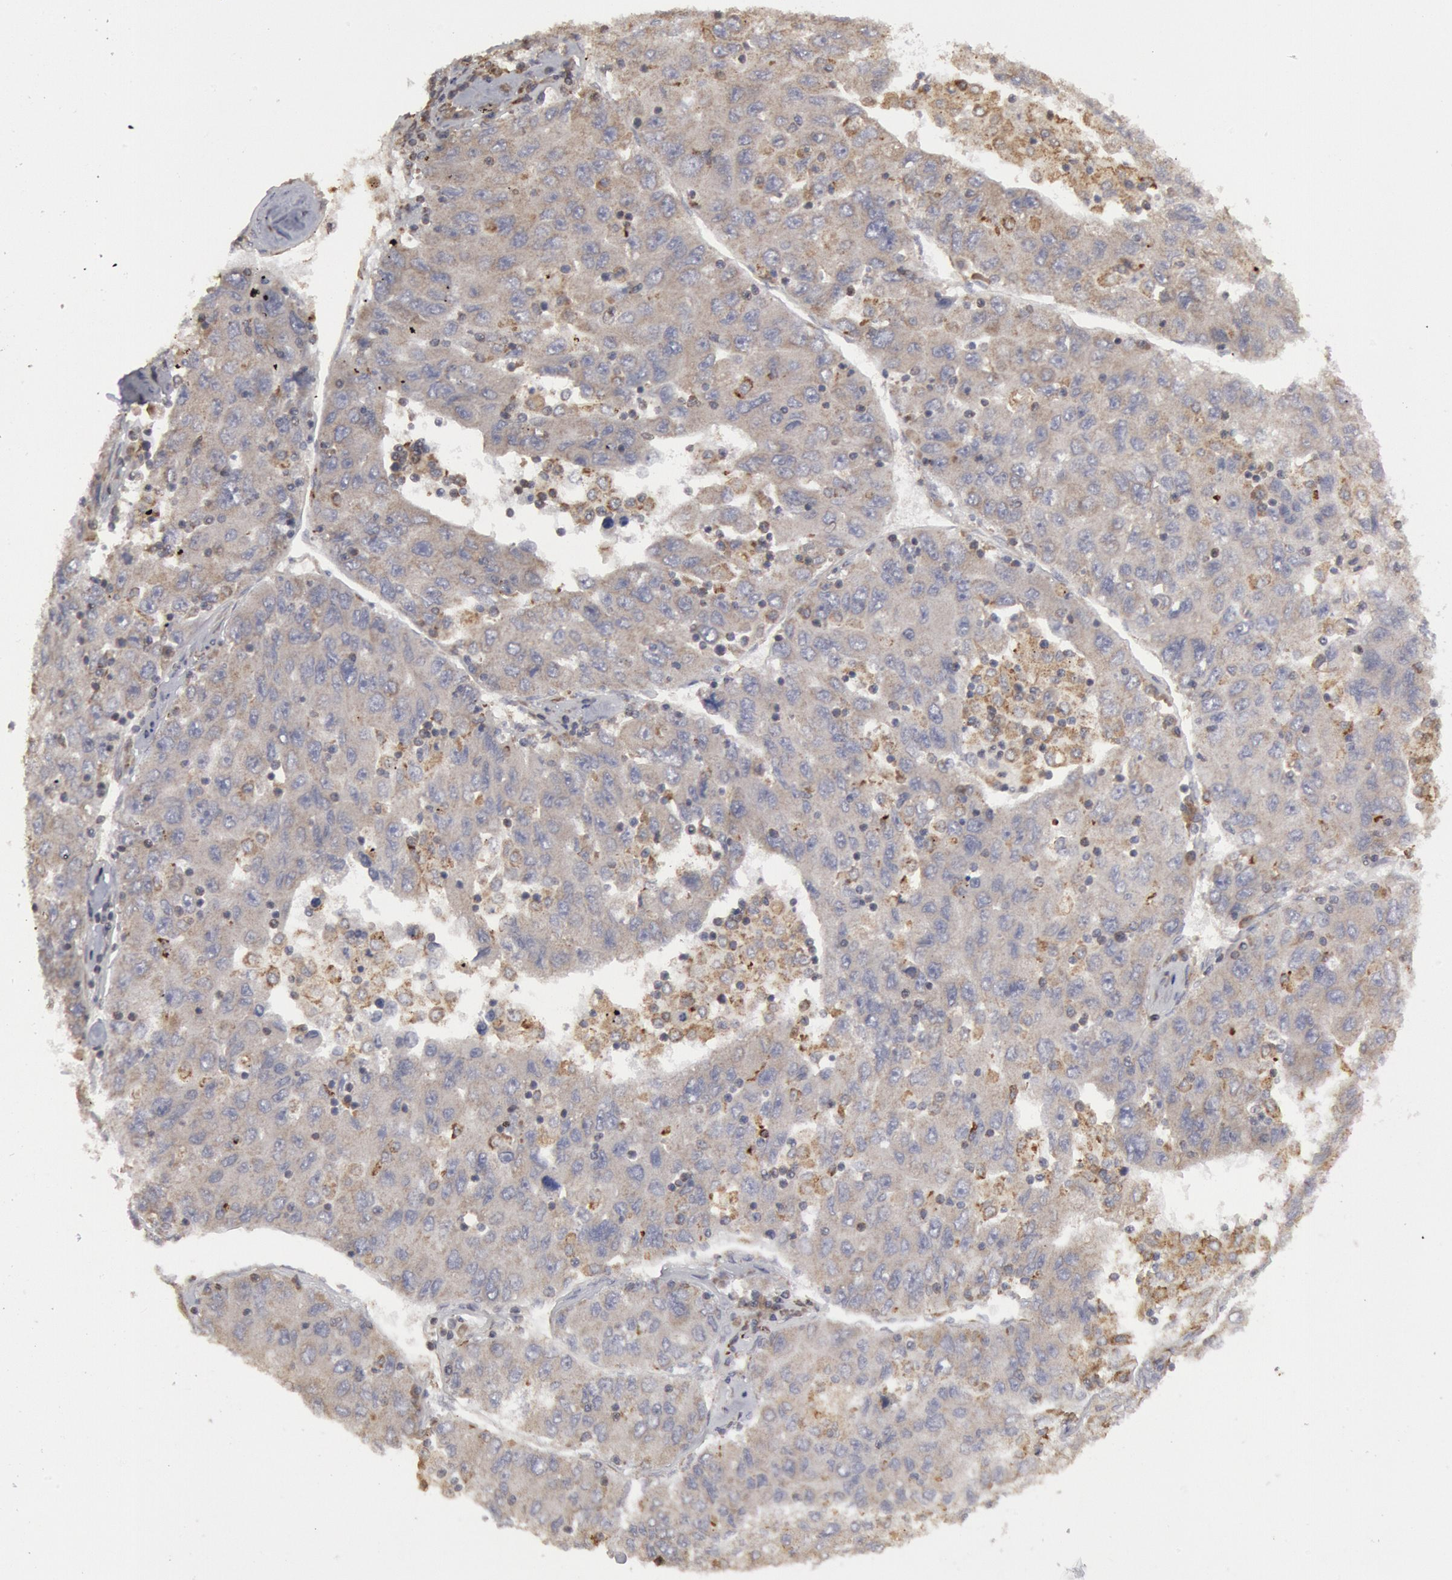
{"staining": {"intensity": "weak", "quantity": ">75%", "location": "cytoplasmic/membranous"}, "tissue": "liver cancer", "cell_type": "Tumor cells", "image_type": "cancer", "snomed": [{"axis": "morphology", "description": "Carcinoma, Hepatocellular, NOS"}, {"axis": "topography", "description": "Liver"}], "caption": "Tumor cells reveal weak cytoplasmic/membranous staining in approximately >75% of cells in liver cancer.", "gene": "OSBPL8", "patient": {"sex": "male", "age": 49}}